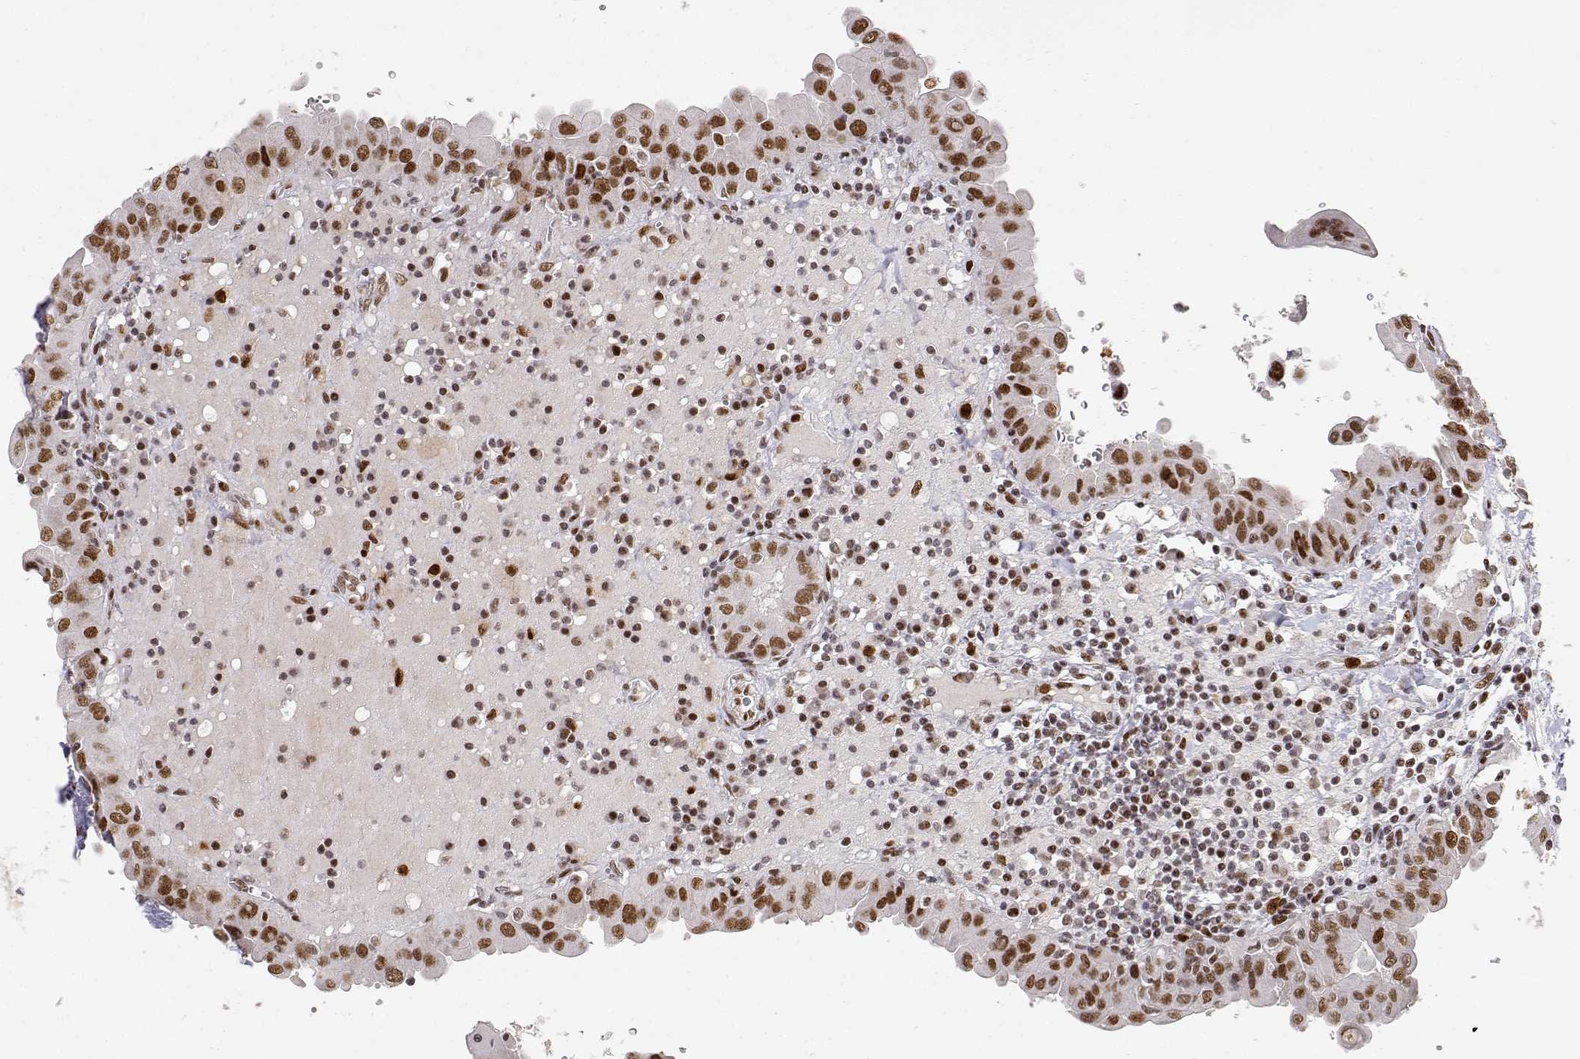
{"staining": {"intensity": "moderate", "quantity": ">75%", "location": "nuclear"}, "tissue": "thyroid cancer", "cell_type": "Tumor cells", "image_type": "cancer", "snomed": [{"axis": "morphology", "description": "Papillary adenocarcinoma, NOS"}, {"axis": "topography", "description": "Thyroid gland"}], "caption": "A medium amount of moderate nuclear positivity is present in about >75% of tumor cells in thyroid papillary adenocarcinoma tissue.", "gene": "RSF1", "patient": {"sex": "female", "age": 37}}